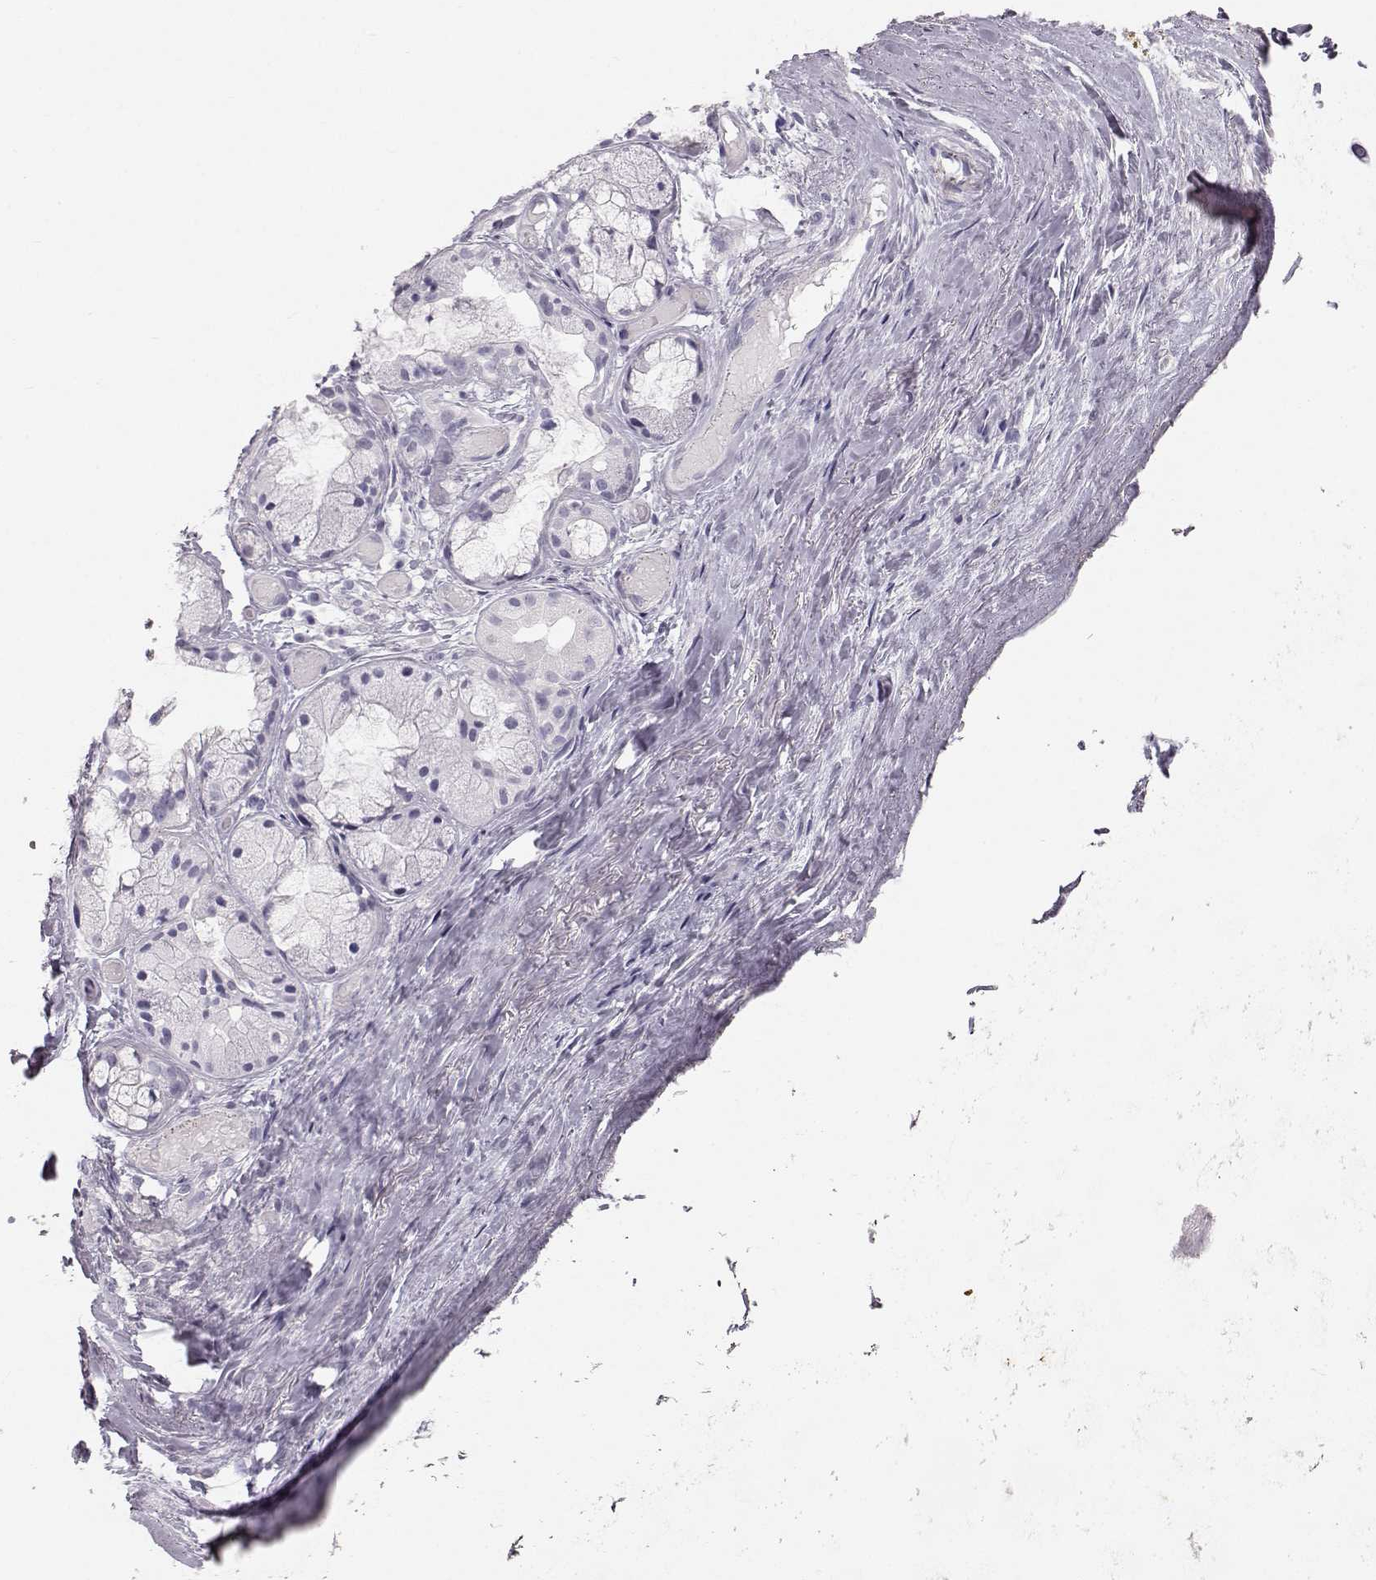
{"staining": {"intensity": "negative", "quantity": "none", "location": "none"}, "tissue": "soft tissue", "cell_type": "Fibroblasts", "image_type": "normal", "snomed": [{"axis": "morphology", "description": "Normal tissue, NOS"}, {"axis": "topography", "description": "Cartilage tissue"}], "caption": "High power microscopy micrograph of an IHC photomicrograph of normal soft tissue, revealing no significant positivity in fibroblasts. (DAB immunohistochemistry (IHC) visualized using brightfield microscopy, high magnification).", "gene": "KRTAP16", "patient": {"sex": "male", "age": 62}}